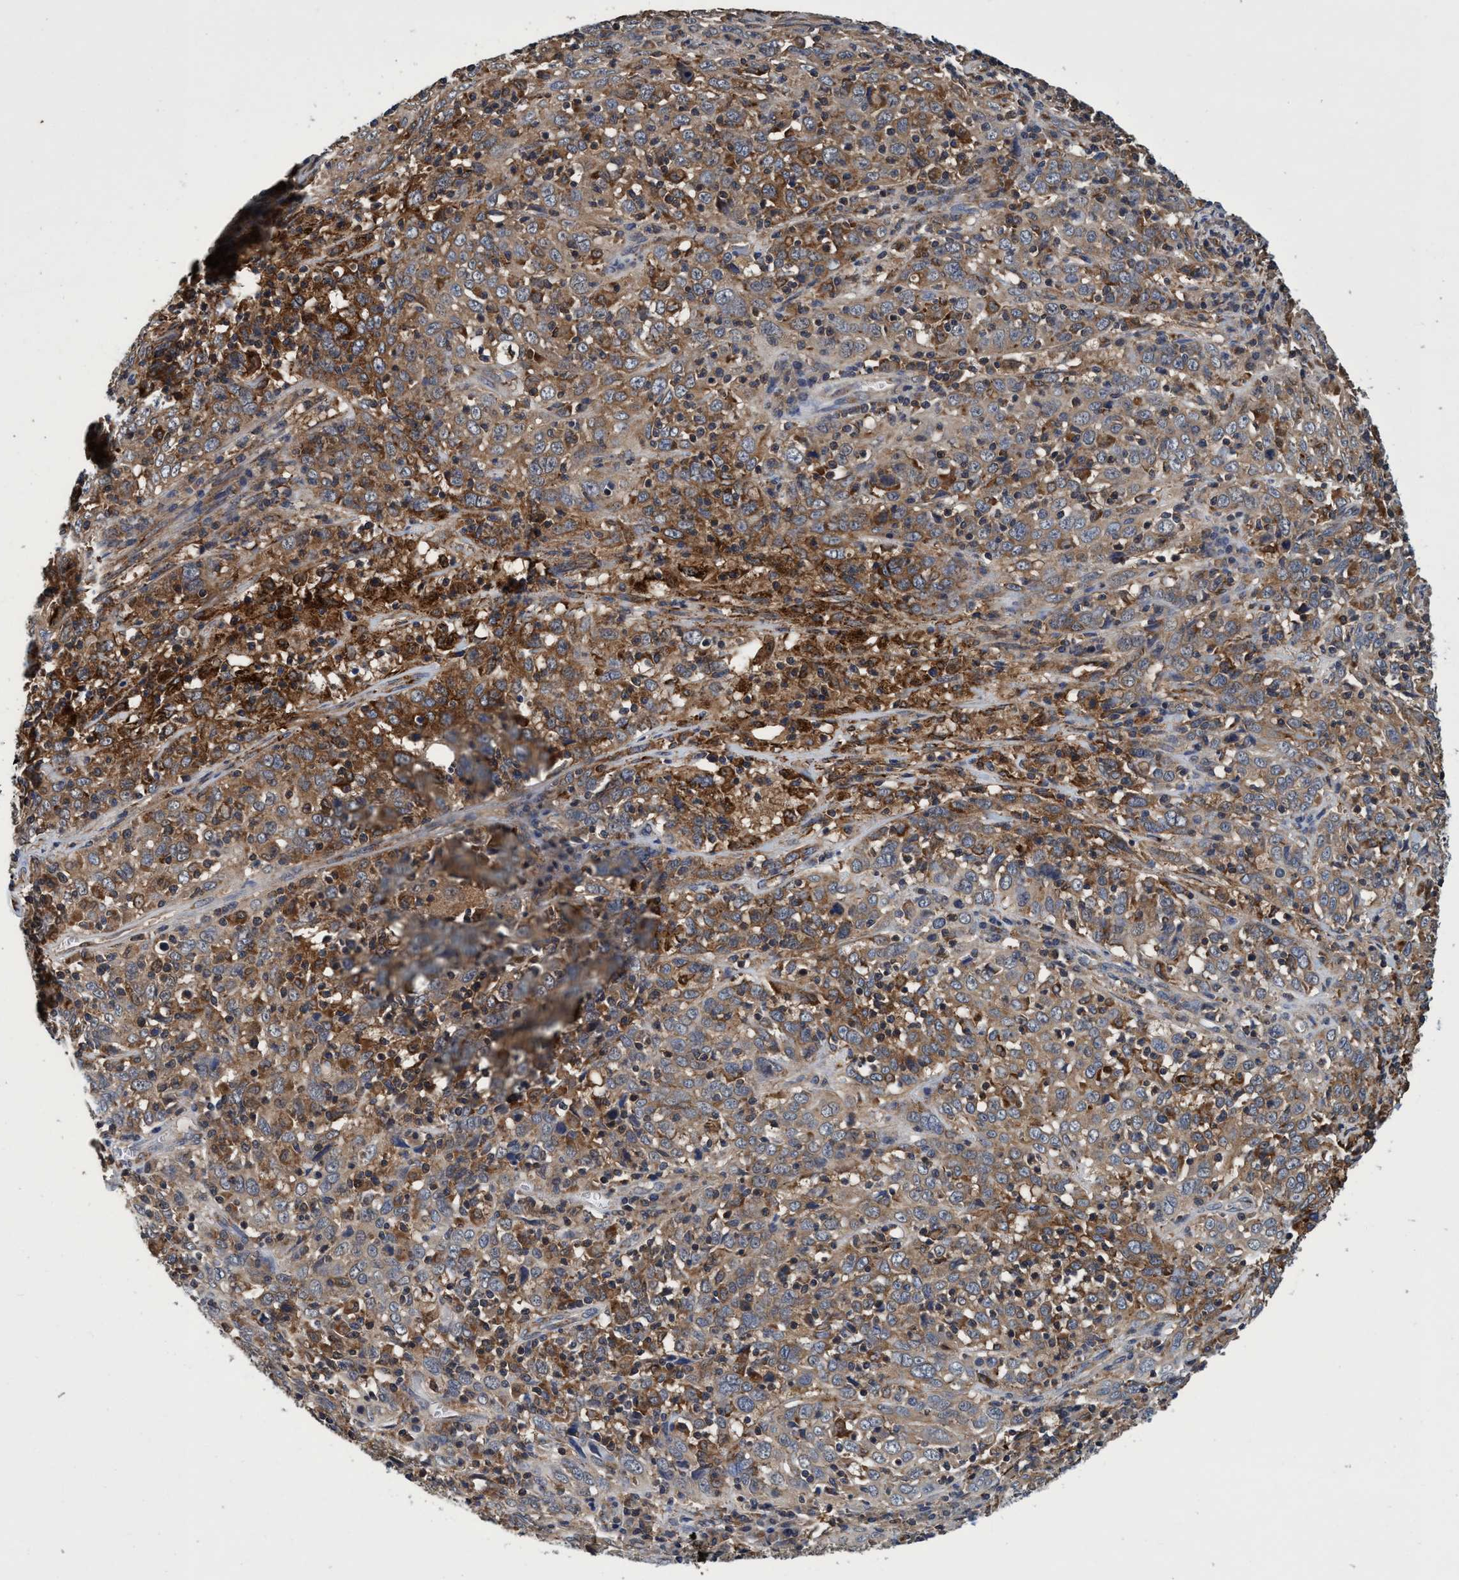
{"staining": {"intensity": "moderate", "quantity": ">75%", "location": "cytoplasmic/membranous"}, "tissue": "cervical cancer", "cell_type": "Tumor cells", "image_type": "cancer", "snomed": [{"axis": "morphology", "description": "Squamous cell carcinoma, NOS"}, {"axis": "topography", "description": "Cervix"}], "caption": "Cervical squamous cell carcinoma stained with DAB (3,3'-diaminobenzidine) IHC shows medium levels of moderate cytoplasmic/membranous positivity in approximately >75% of tumor cells.", "gene": "CALCOCO2", "patient": {"sex": "female", "age": 46}}